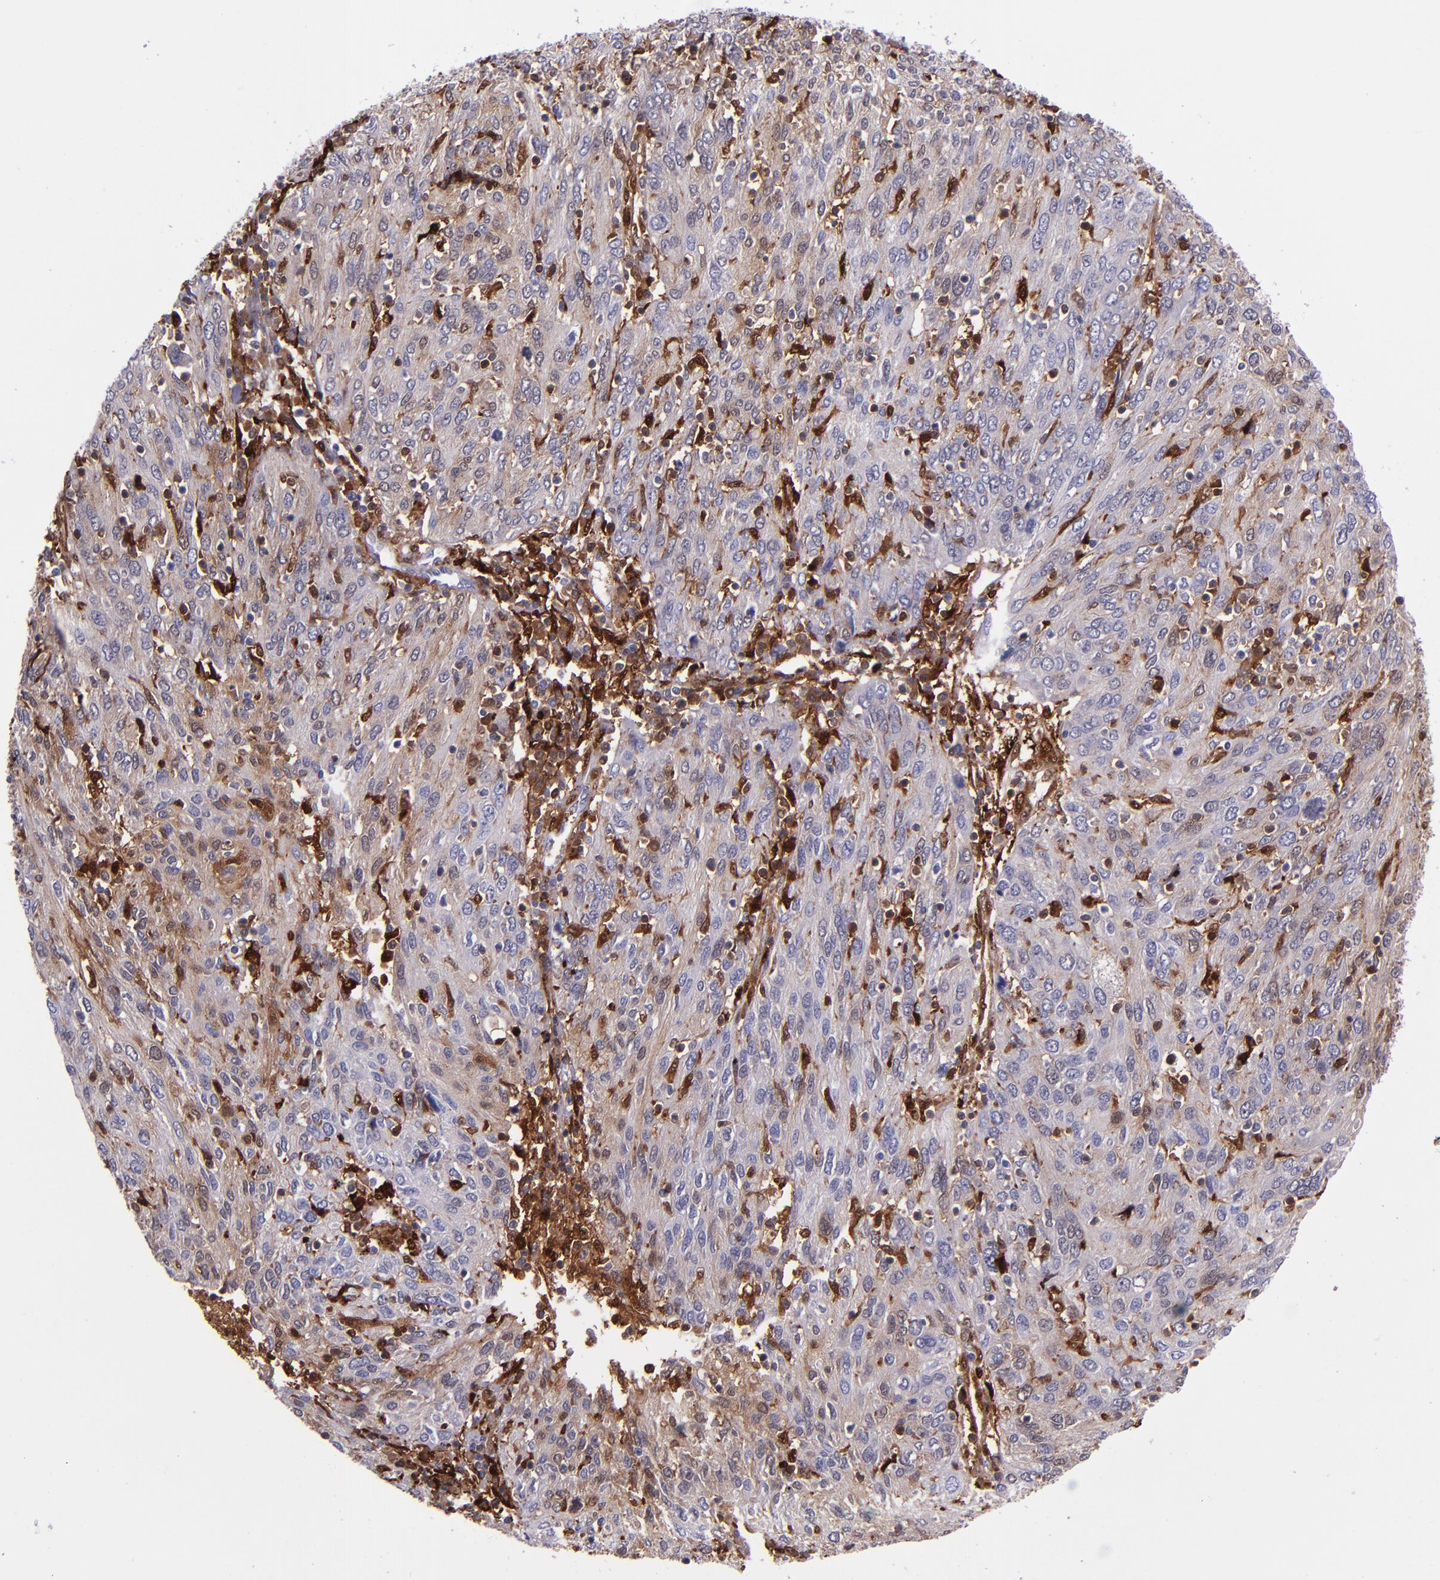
{"staining": {"intensity": "weak", "quantity": "25%-75%", "location": "cytoplasmic/membranous"}, "tissue": "ovarian cancer", "cell_type": "Tumor cells", "image_type": "cancer", "snomed": [{"axis": "morphology", "description": "Carcinoma, endometroid"}, {"axis": "topography", "description": "Ovary"}], "caption": "DAB immunohistochemical staining of ovarian endometroid carcinoma exhibits weak cytoplasmic/membranous protein staining in approximately 25%-75% of tumor cells.", "gene": "LGALS1", "patient": {"sex": "female", "age": 50}}